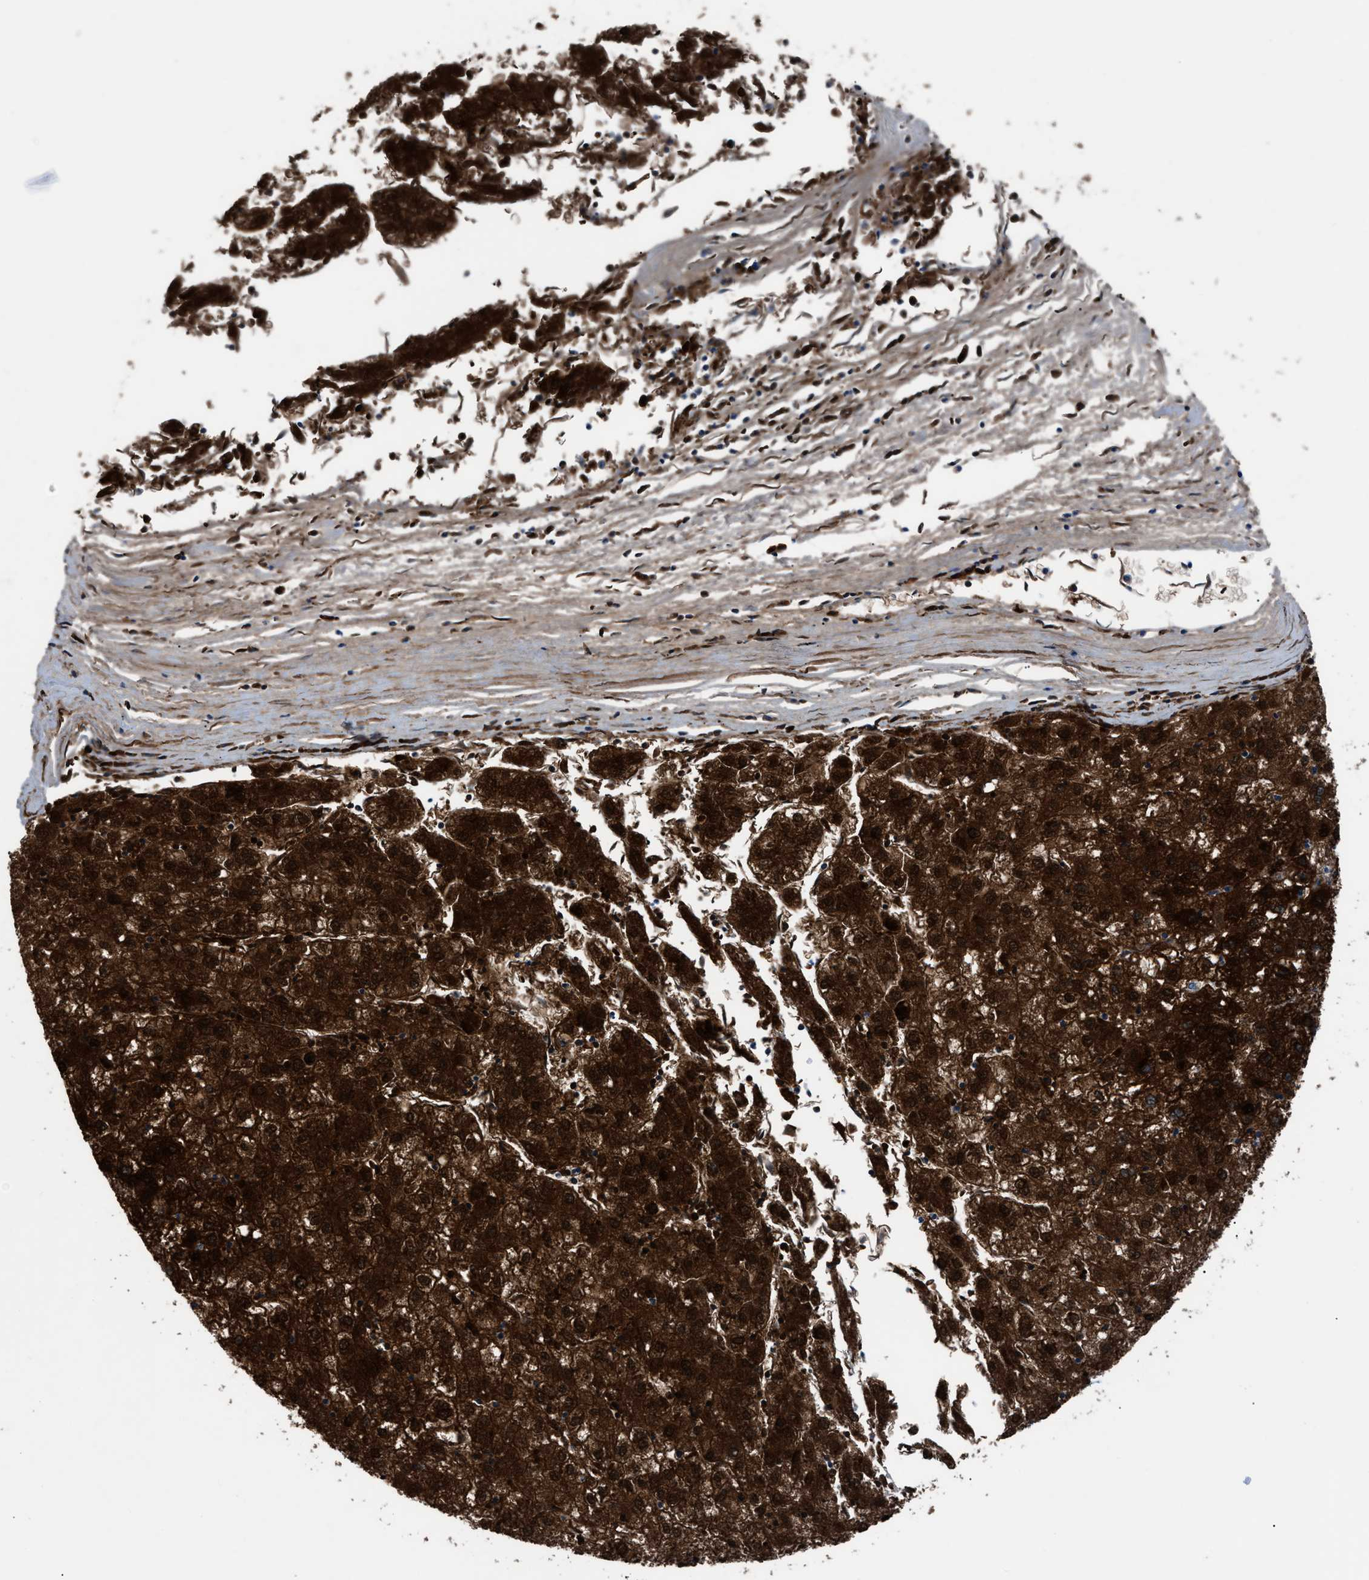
{"staining": {"intensity": "strong", "quantity": ">75%", "location": "cytoplasmic/membranous,nuclear"}, "tissue": "liver cancer", "cell_type": "Tumor cells", "image_type": "cancer", "snomed": [{"axis": "morphology", "description": "Carcinoma, Hepatocellular, NOS"}, {"axis": "topography", "description": "Liver"}], "caption": "A high-resolution micrograph shows immunohistochemistry (IHC) staining of liver hepatocellular carcinoma, which displays strong cytoplasmic/membranous and nuclear expression in approximately >75% of tumor cells.", "gene": "TMEM45B", "patient": {"sex": "male", "age": 72}}